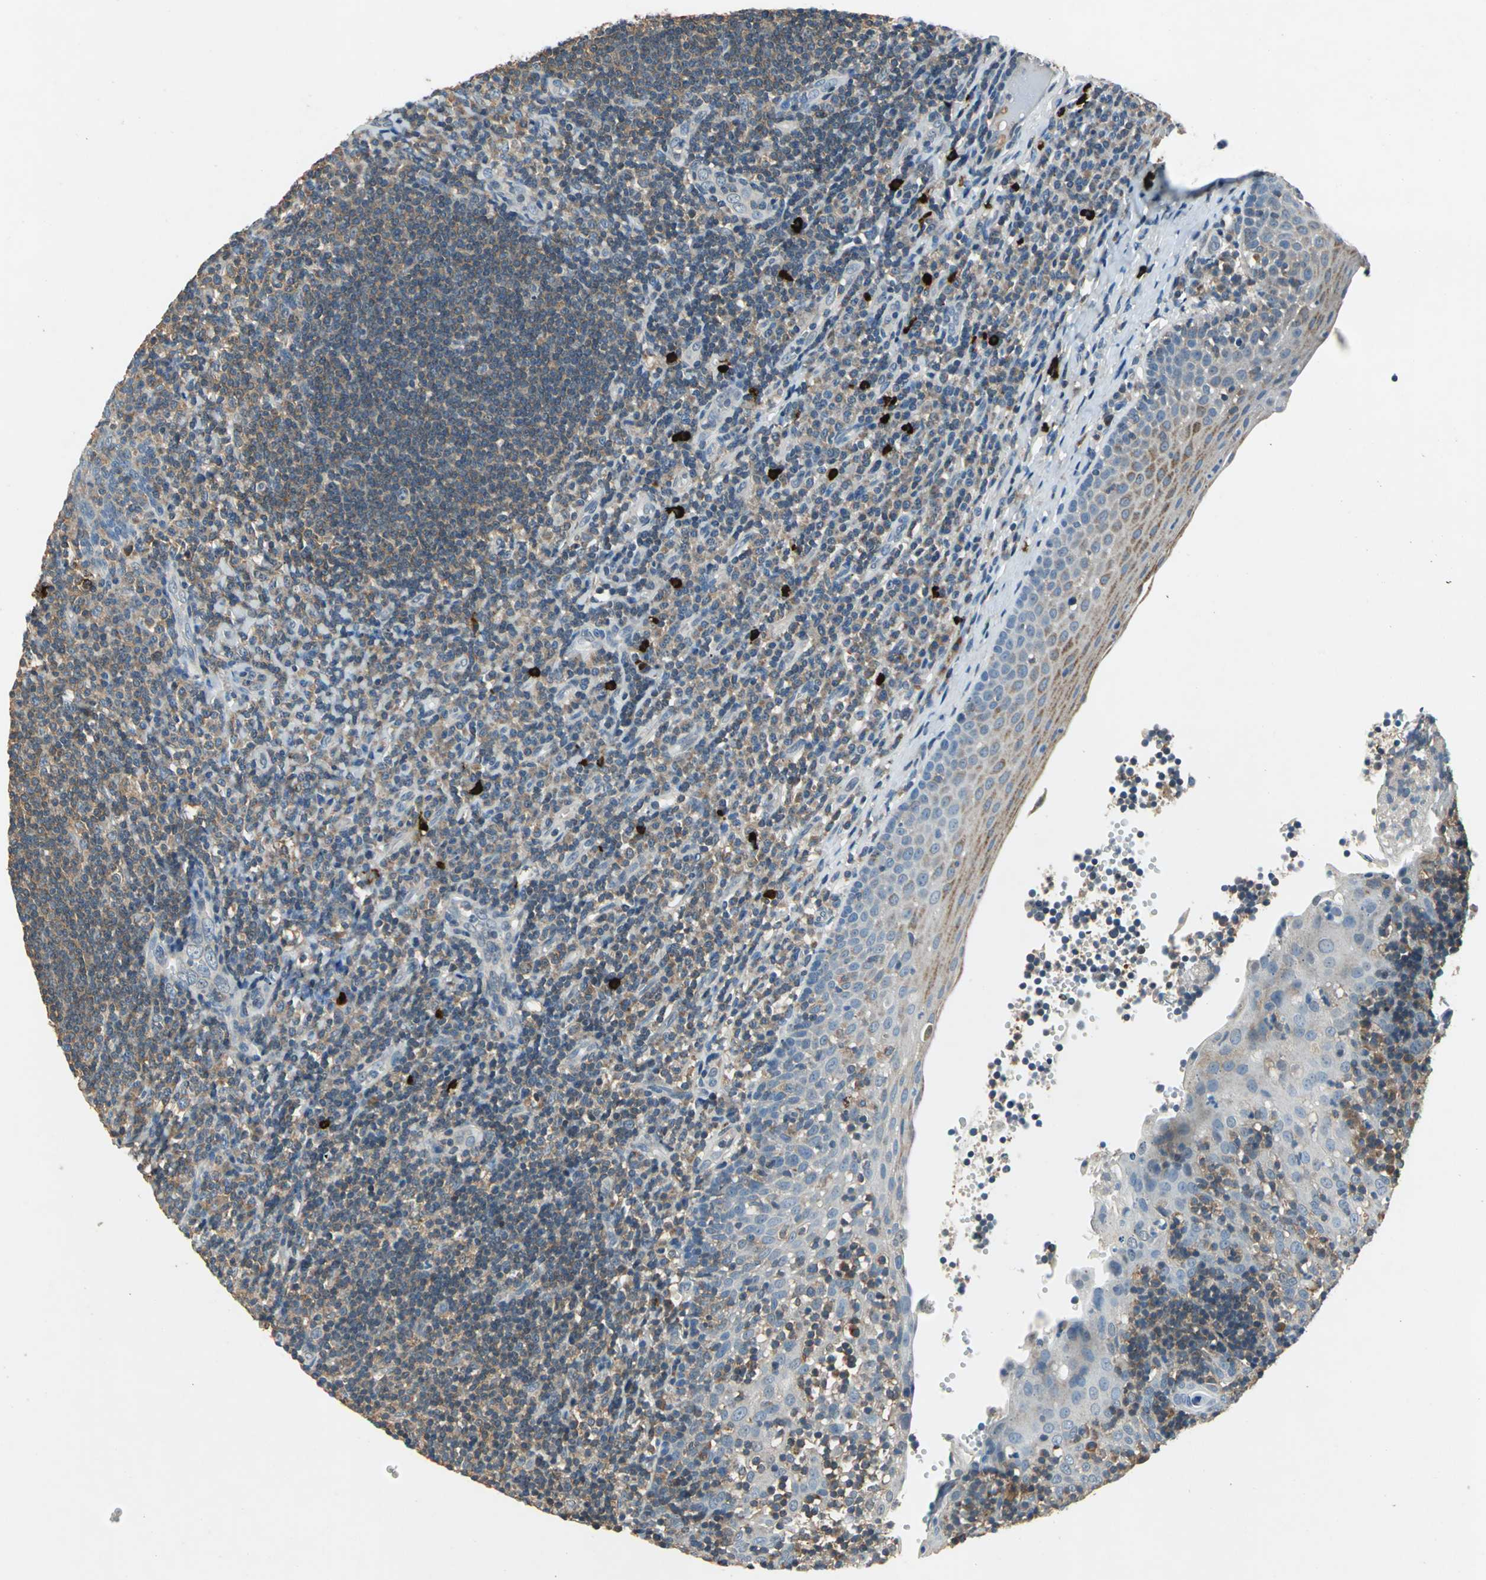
{"staining": {"intensity": "moderate", "quantity": ">75%", "location": "cytoplasmic/membranous"}, "tissue": "tonsil", "cell_type": "Germinal center cells", "image_type": "normal", "snomed": [{"axis": "morphology", "description": "Normal tissue, NOS"}, {"axis": "topography", "description": "Tonsil"}], "caption": "A high-resolution micrograph shows immunohistochemistry staining of benign tonsil, which reveals moderate cytoplasmic/membranous staining in approximately >75% of germinal center cells. (Stains: DAB (3,3'-diaminobenzidine) in brown, nuclei in blue, Microscopy: brightfield microscopy at high magnification).", "gene": "SLC19A2", "patient": {"sex": "female", "age": 40}}